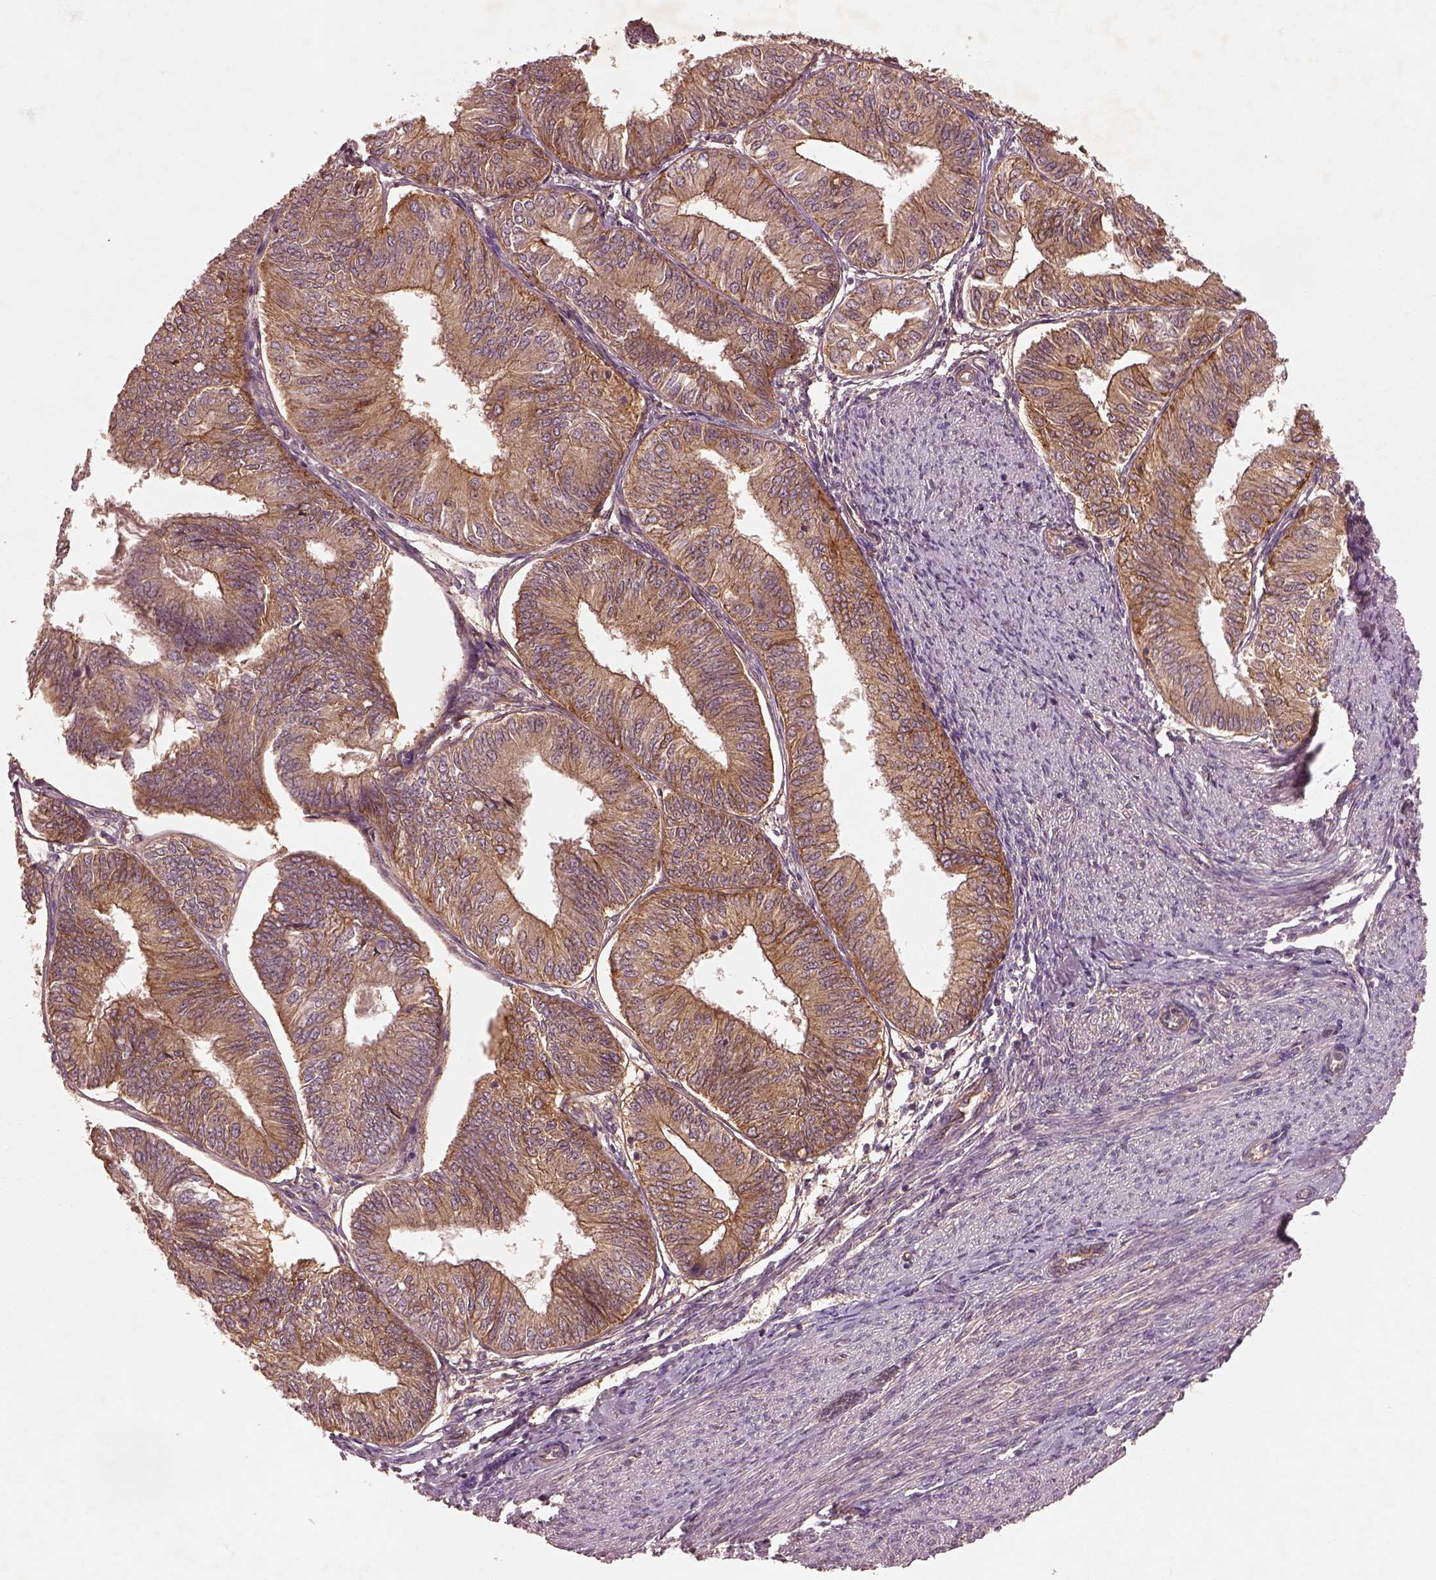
{"staining": {"intensity": "moderate", "quantity": ">75%", "location": "cytoplasmic/membranous"}, "tissue": "endometrial cancer", "cell_type": "Tumor cells", "image_type": "cancer", "snomed": [{"axis": "morphology", "description": "Adenocarcinoma, NOS"}, {"axis": "topography", "description": "Endometrium"}], "caption": "Immunohistochemistry (IHC) staining of endometrial cancer (adenocarcinoma), which shows medium levels of moderate cytoplasmic/membranous expression in about >75% of tumor cells indicating moderate cytoplasmic/membranous protein positivity. The staining was performed using DAB (3,3'-diaminobenzidine) (brown) for protein detection and nuclei were counterstained in hematoxylin (blue).", "gene": "FAM234A", "patient": {"sex": "female", "age": 58}}